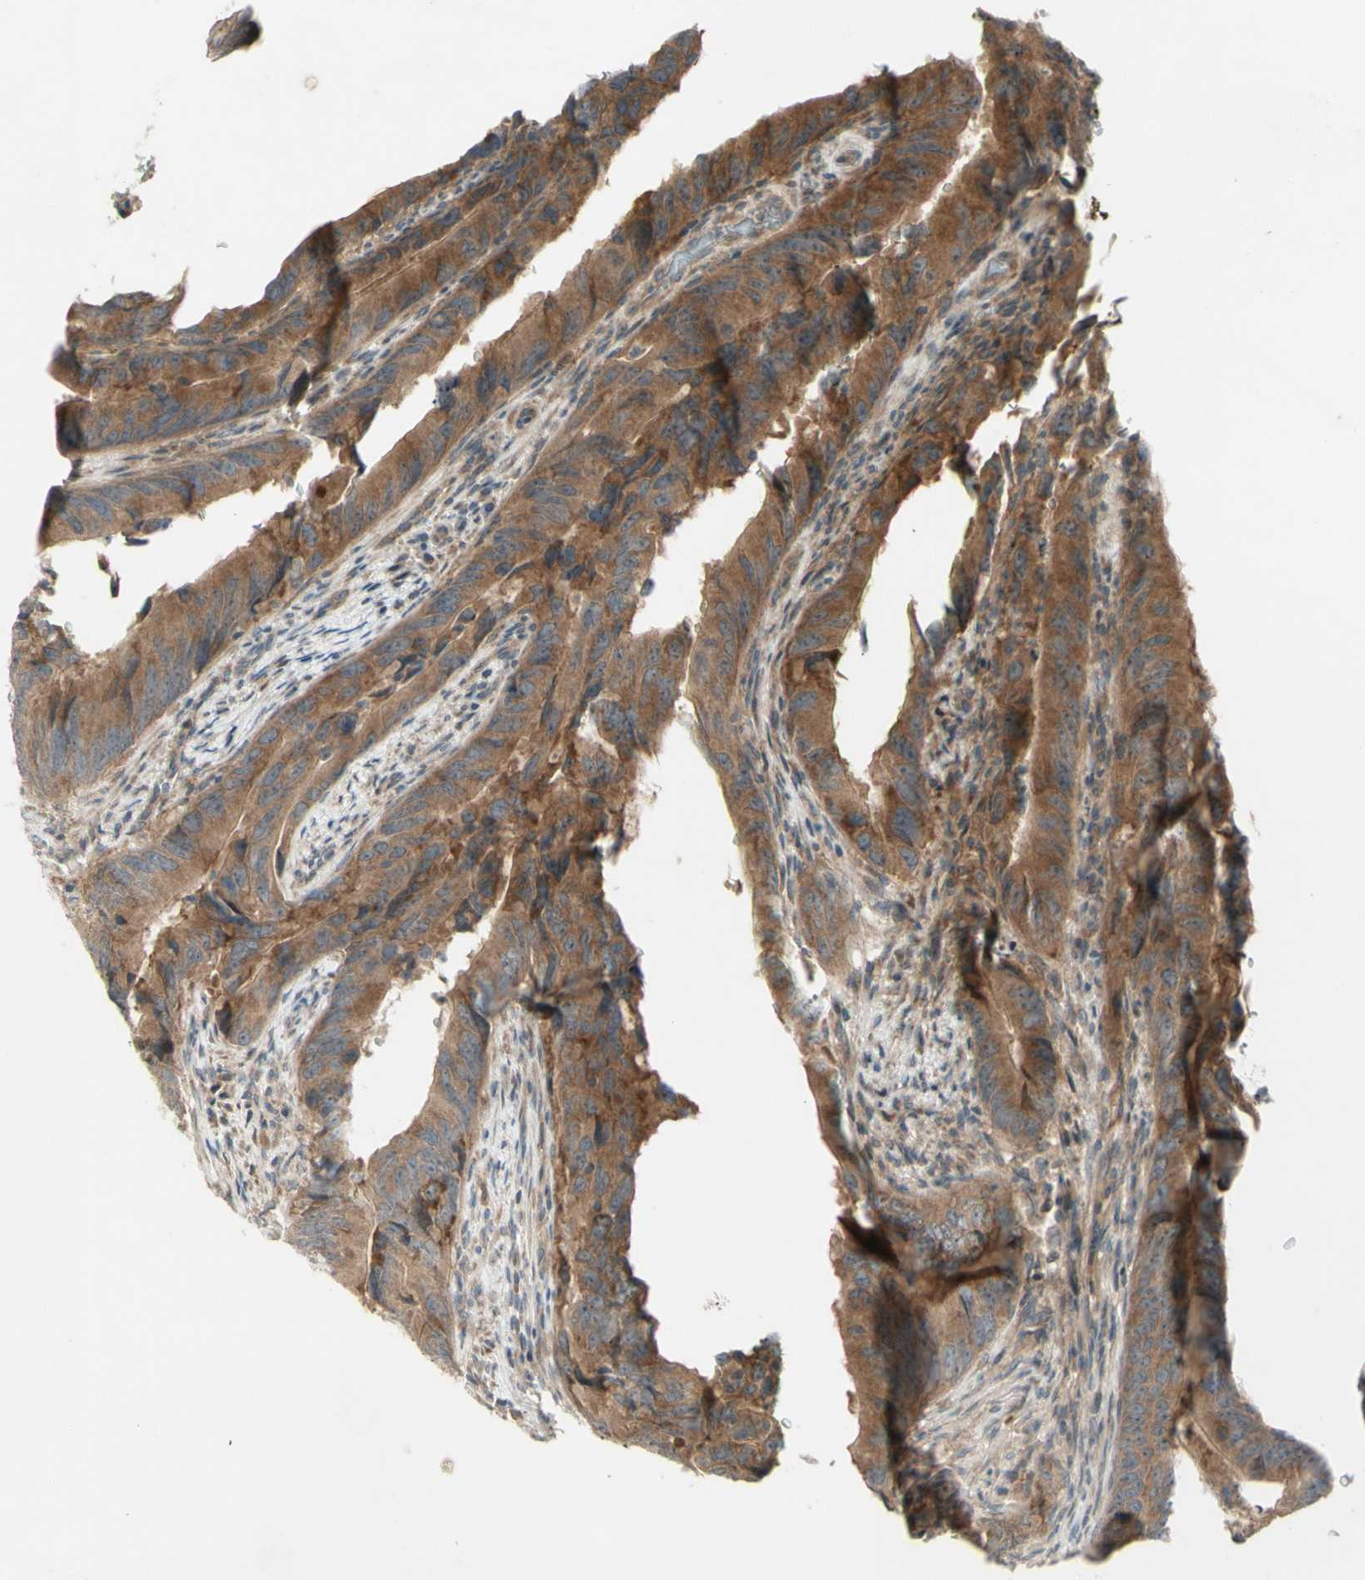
{"staining": {"intensity": "moderate", "quantity": ">75%", "location": "cytoplasmic/membranous"}, "tissue": "colorectal cancer", "cell_type": "Tumor cells", "image_type": "cancer", "snomed": [{"axis": "morphology", "description": "Normal tissue, NOS"}, {"axis": "morphology", "description": "Adenocarcinoma, NOS"}, {"axis": "topography", "description": "Colon"}], "caption": "This is a photomicrograph of immunohistochemistry (IHC) staining of colorectal cancer (adenocarcinoma), which shows moderate staining in the cytoplasmic/membranous of tumor cells.", "gene": "ETF1", "patient": {"sex": "male", "age": 56}}